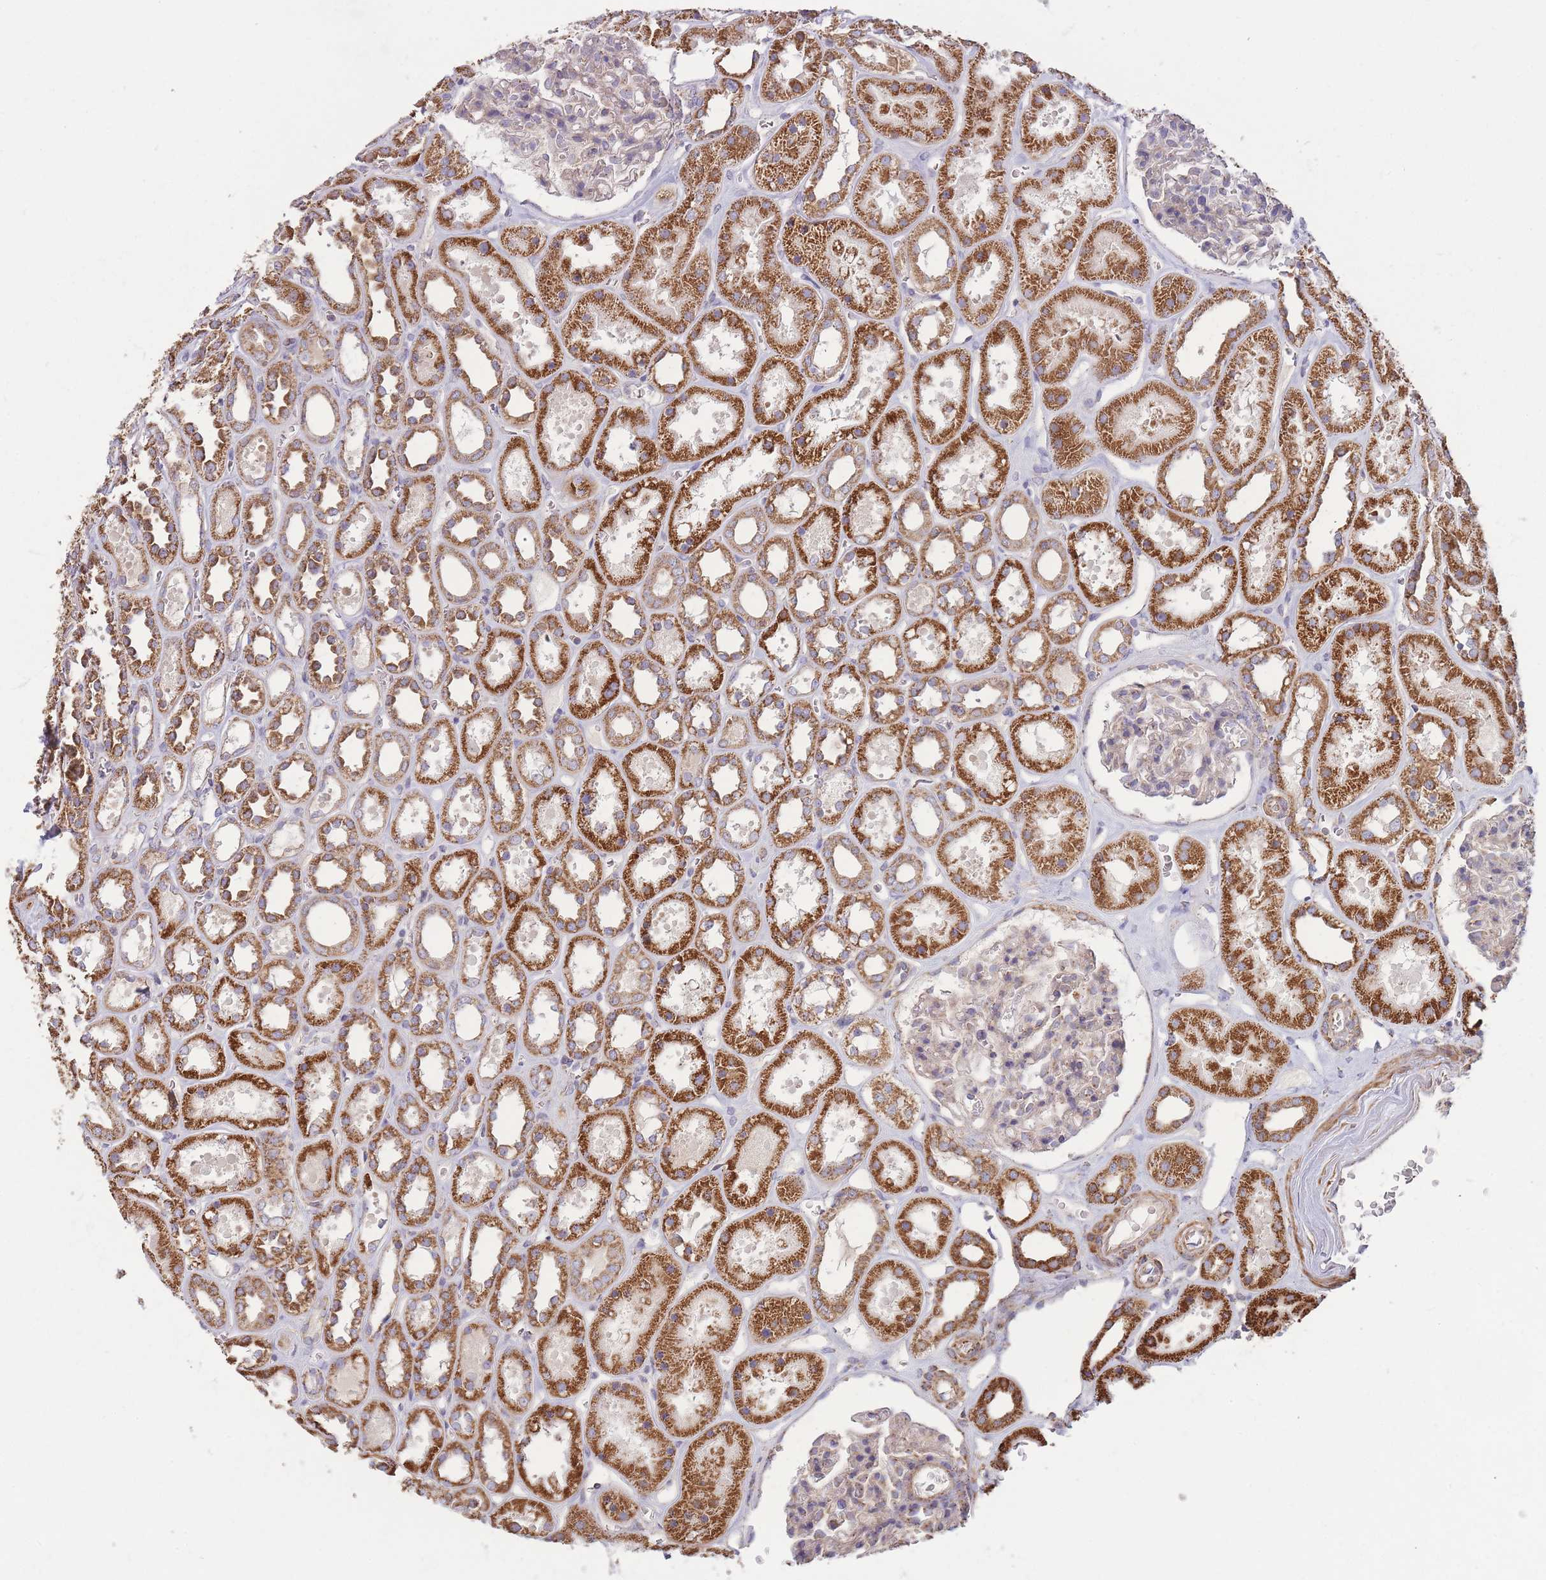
{"staining": {"intensity": "moderate", "quantity": "<25%", "location": "cytoplasmic/membranous"}, "tissue": "kidney", "cell_type": "Cells in glomeruli", "image_type": "normal", "snomed": [{"axis": "morphology", "description": "Normal tissue, NOS"}, {"axis": "topography", "description": "Kidney"}], "caption": "Immunohistochemistry of benign kidney shows low levels of moderate cytoplasmic/membranous staining in about <25% of cells in glomeruli.", "gene": "KIF16B", "patient": {"sex": "female", "age": 41}}